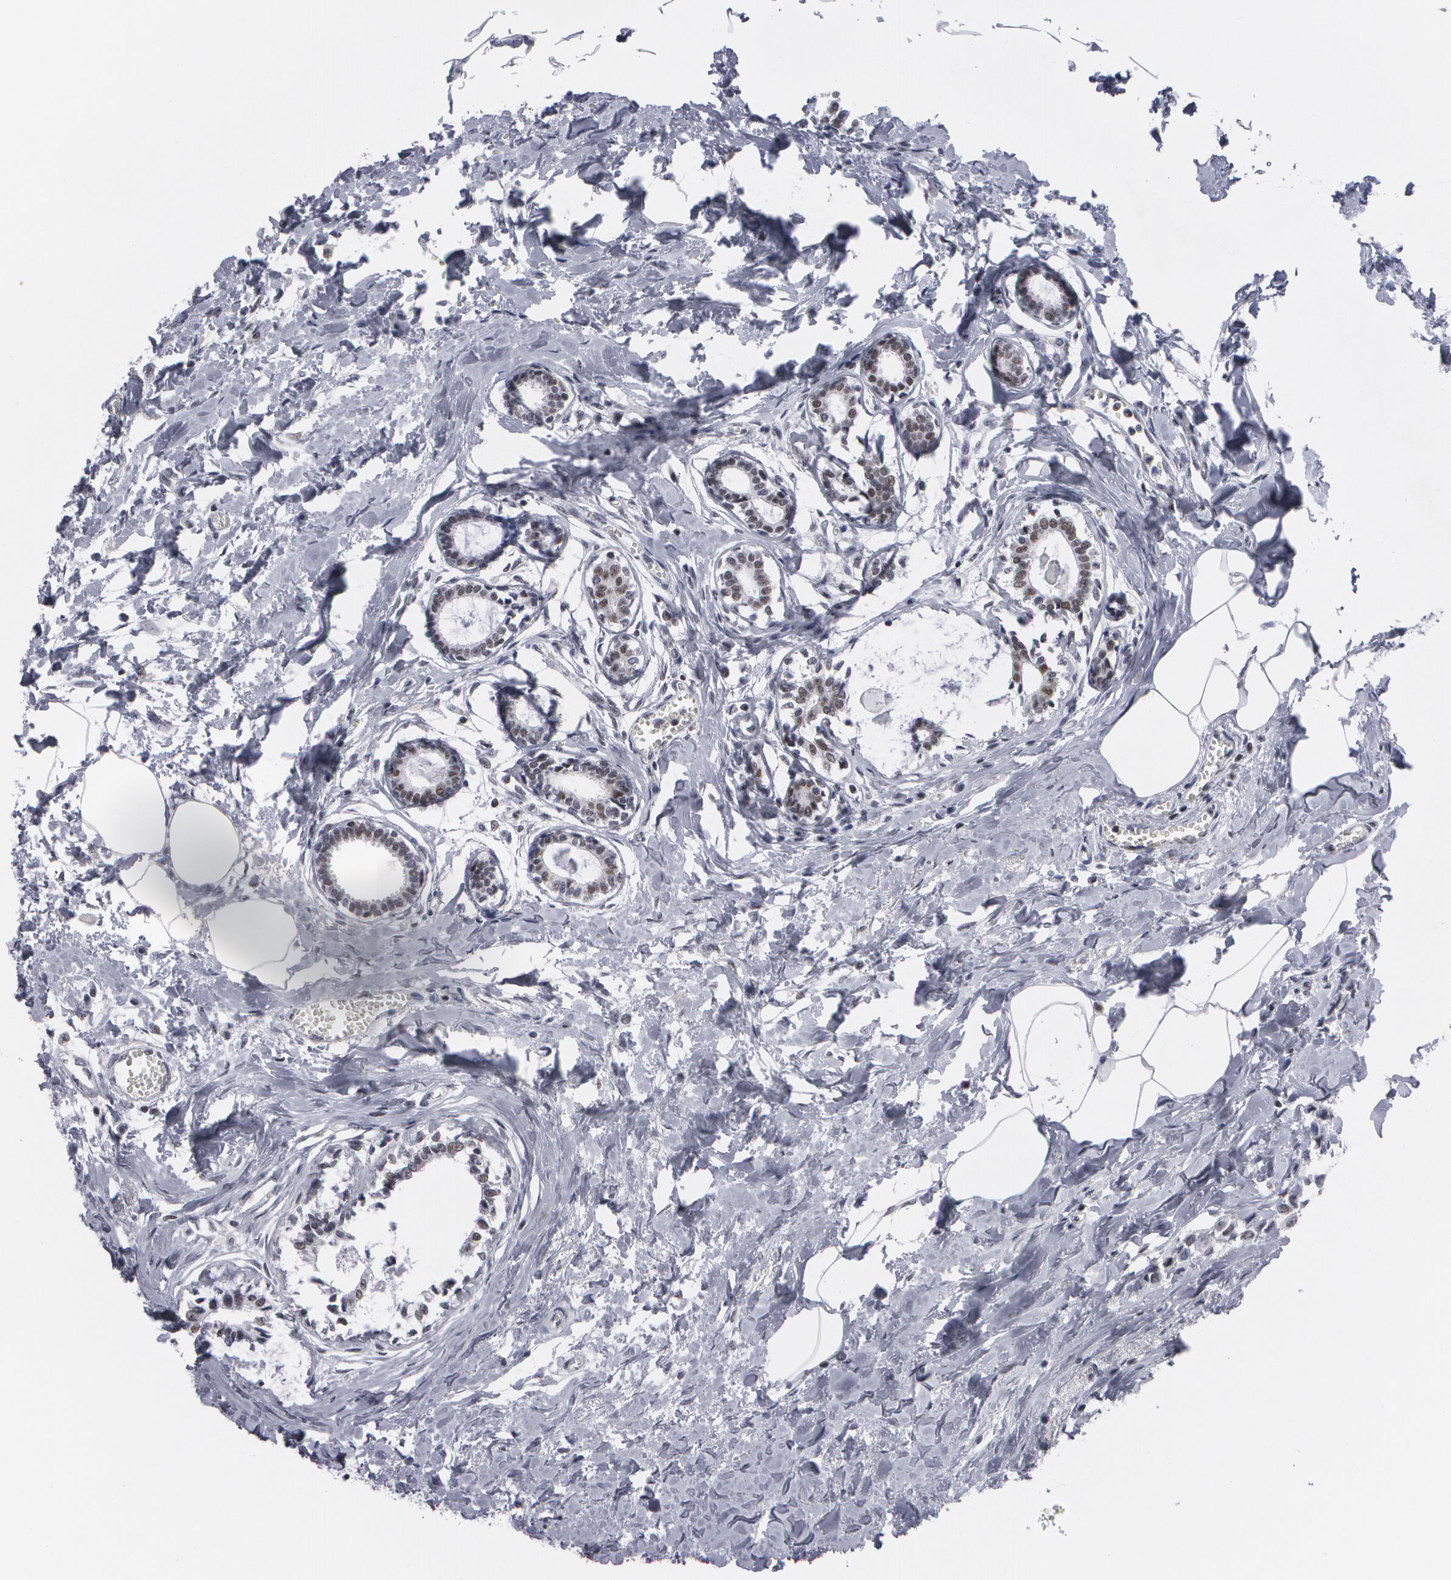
{"staining": {"intensity": "moderate", "quantity": "25%-75%", "location": "nuclear"}, "tissue": "breast cancer", "cell_type": "Tumor cells", "image_type": "cancer", "snomed": [{"axis": "morphology", "description": "Lobular carcinoma"}, {"axis": "topography", "description": "Breast"}], "caption": "Breast cancer stained with a brown dye demonstrates moderate nuclear positive positivity in approximately 25%-75% of tumor cells.", "gene": "MCL1", "patient": {"sex": "female", "age": 51}}